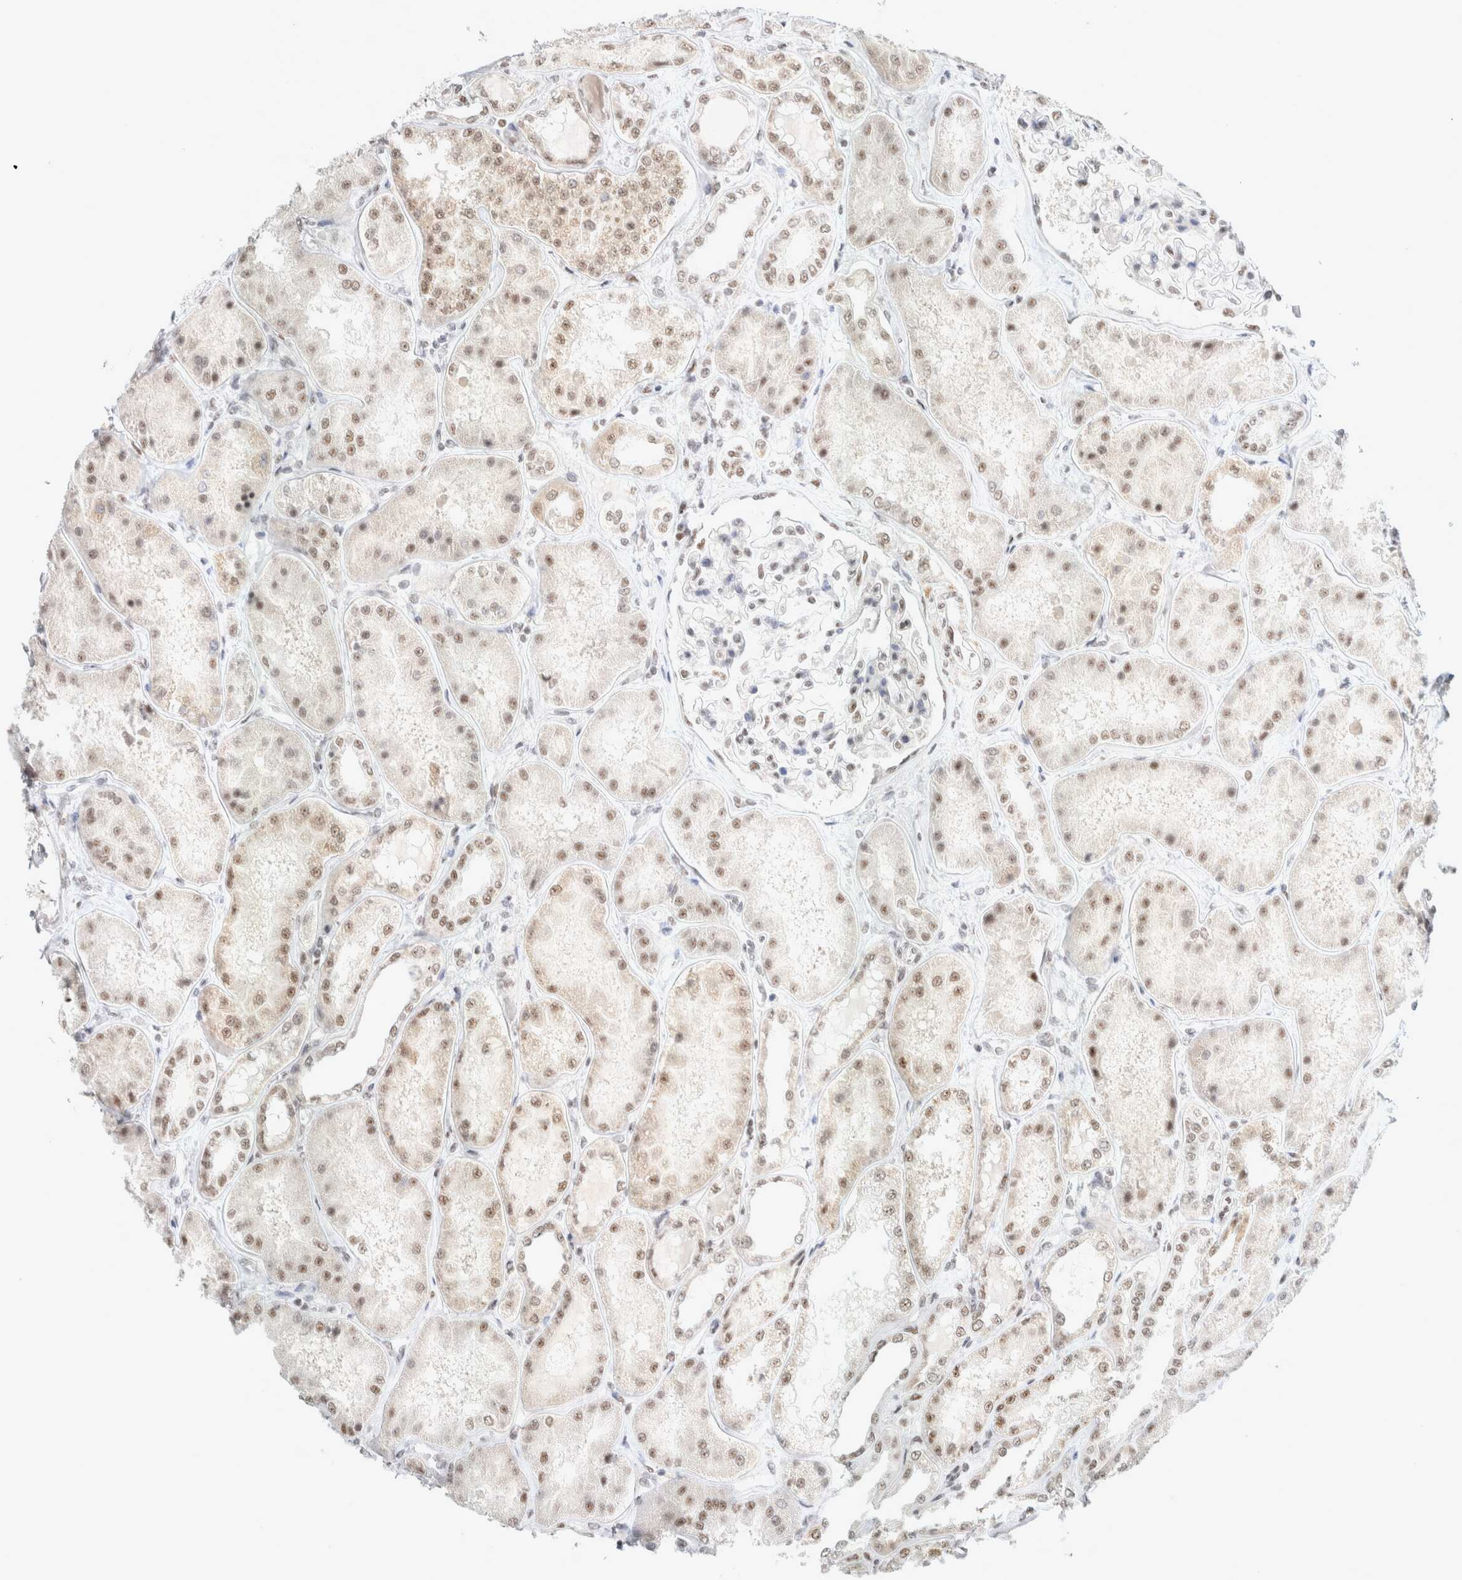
{"staining": {"intensity": "weak", "quantity": "25%-75%", "location": "nuclear"}, "tissue": "kidney", "cell_type": "Cells in glomeruli", "image_type": "normal", "snomed": [{"axis": "morphology", "description": "Normal tissue, NOS"}, {"axis": "topography", "description": "Kidney"}], "caption": "This micrograph demonstrates immunohistochemistry (IHC) staining of normal human kidney, with low weak nuclear expression in about 25%-75% of cells in glomeruli.", "gene": "TRMT12", "patient": {"sex": "female", "age": 56}}